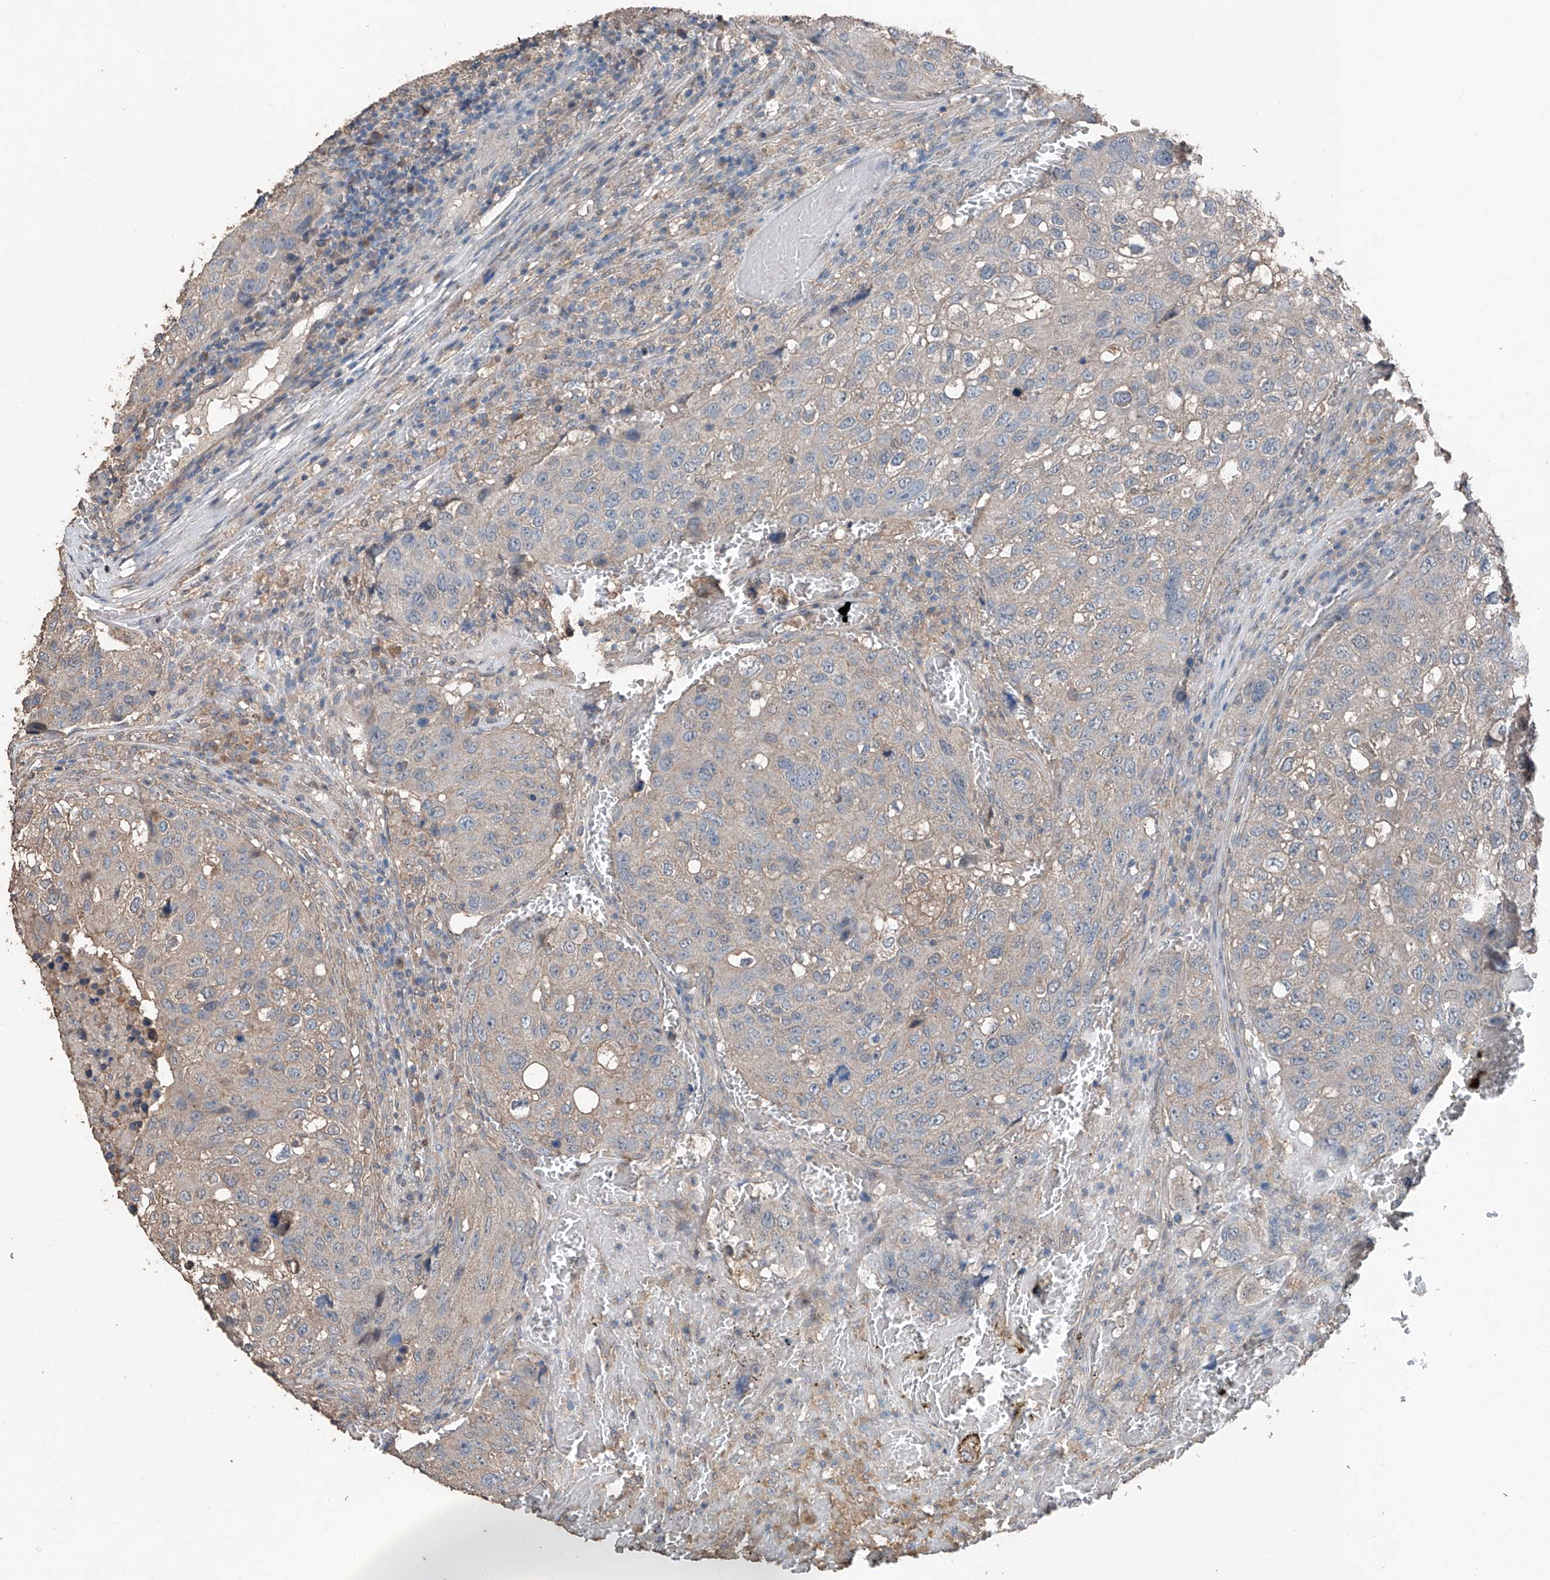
{"staining": {"intensity": "negative", "quantity": "none", "location": "none"}, "tissue": "urothelial cancer", "cell_type": "Tumor cells", "image_type": "cancer", "snomed": [{"axis": "morphology", "description": "Urothelial carcinoma, High grade"}, {"axis": "topography", "description": "Lymph node"}, {"axis": "topography", "description": "Urinary bladder"}], "caption": "IHC image of neoplastic tissue: high-grade urothelial carcinoma stained with DAB exhibits no significant protein staining in tumor cells.", "gene": "MAMLD1", "patient": {"sex": "male", "age": 51}}